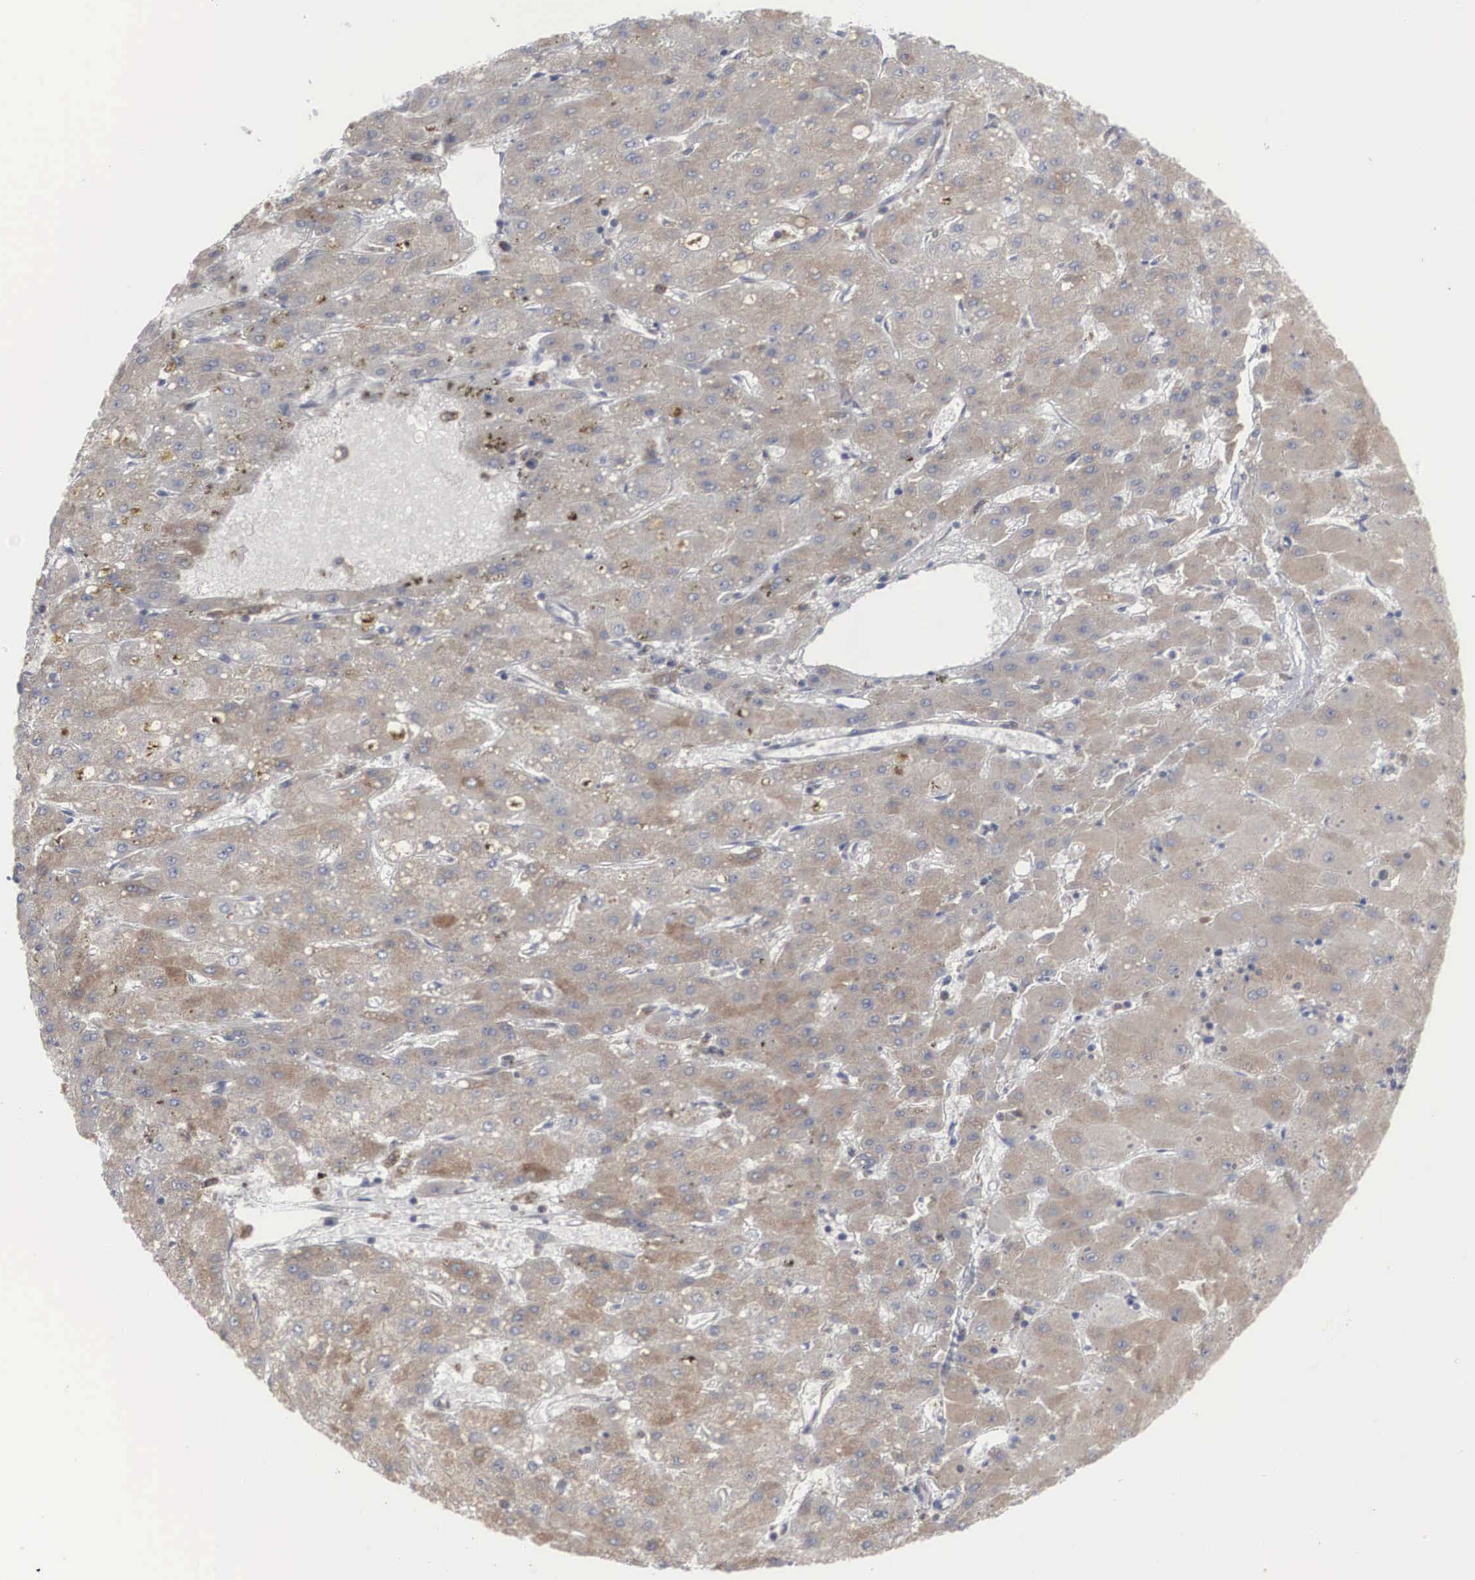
{"staining": {"intensity": "weak", "quantity": "25%-75%", "location": "cytoplasmic/membranous"}, "tissue": "liver cancer", "cell_type": "Tumor cells", "image_type": "cancer", "snomed": [{"axis": "morphology", "description": "Carcinoma, Hepatocellular, NOS"}, {"axis": "topography", "description": "Liver"}], "caption": "Liver cancer (hepatocellular carcinoma) was stained to show a protein in brown. There is low levels of weak cytoplasmic/membranous expression in approximately 25%-75% of tumor cells. (Stains: DAB (3,3'-diaminobenzidine) in brown, nuclei in blue, Microscopy: brightfield microscopy at high magnification).", "gene": "MIA2", "patient": {"sex": "female", "age": 52}}